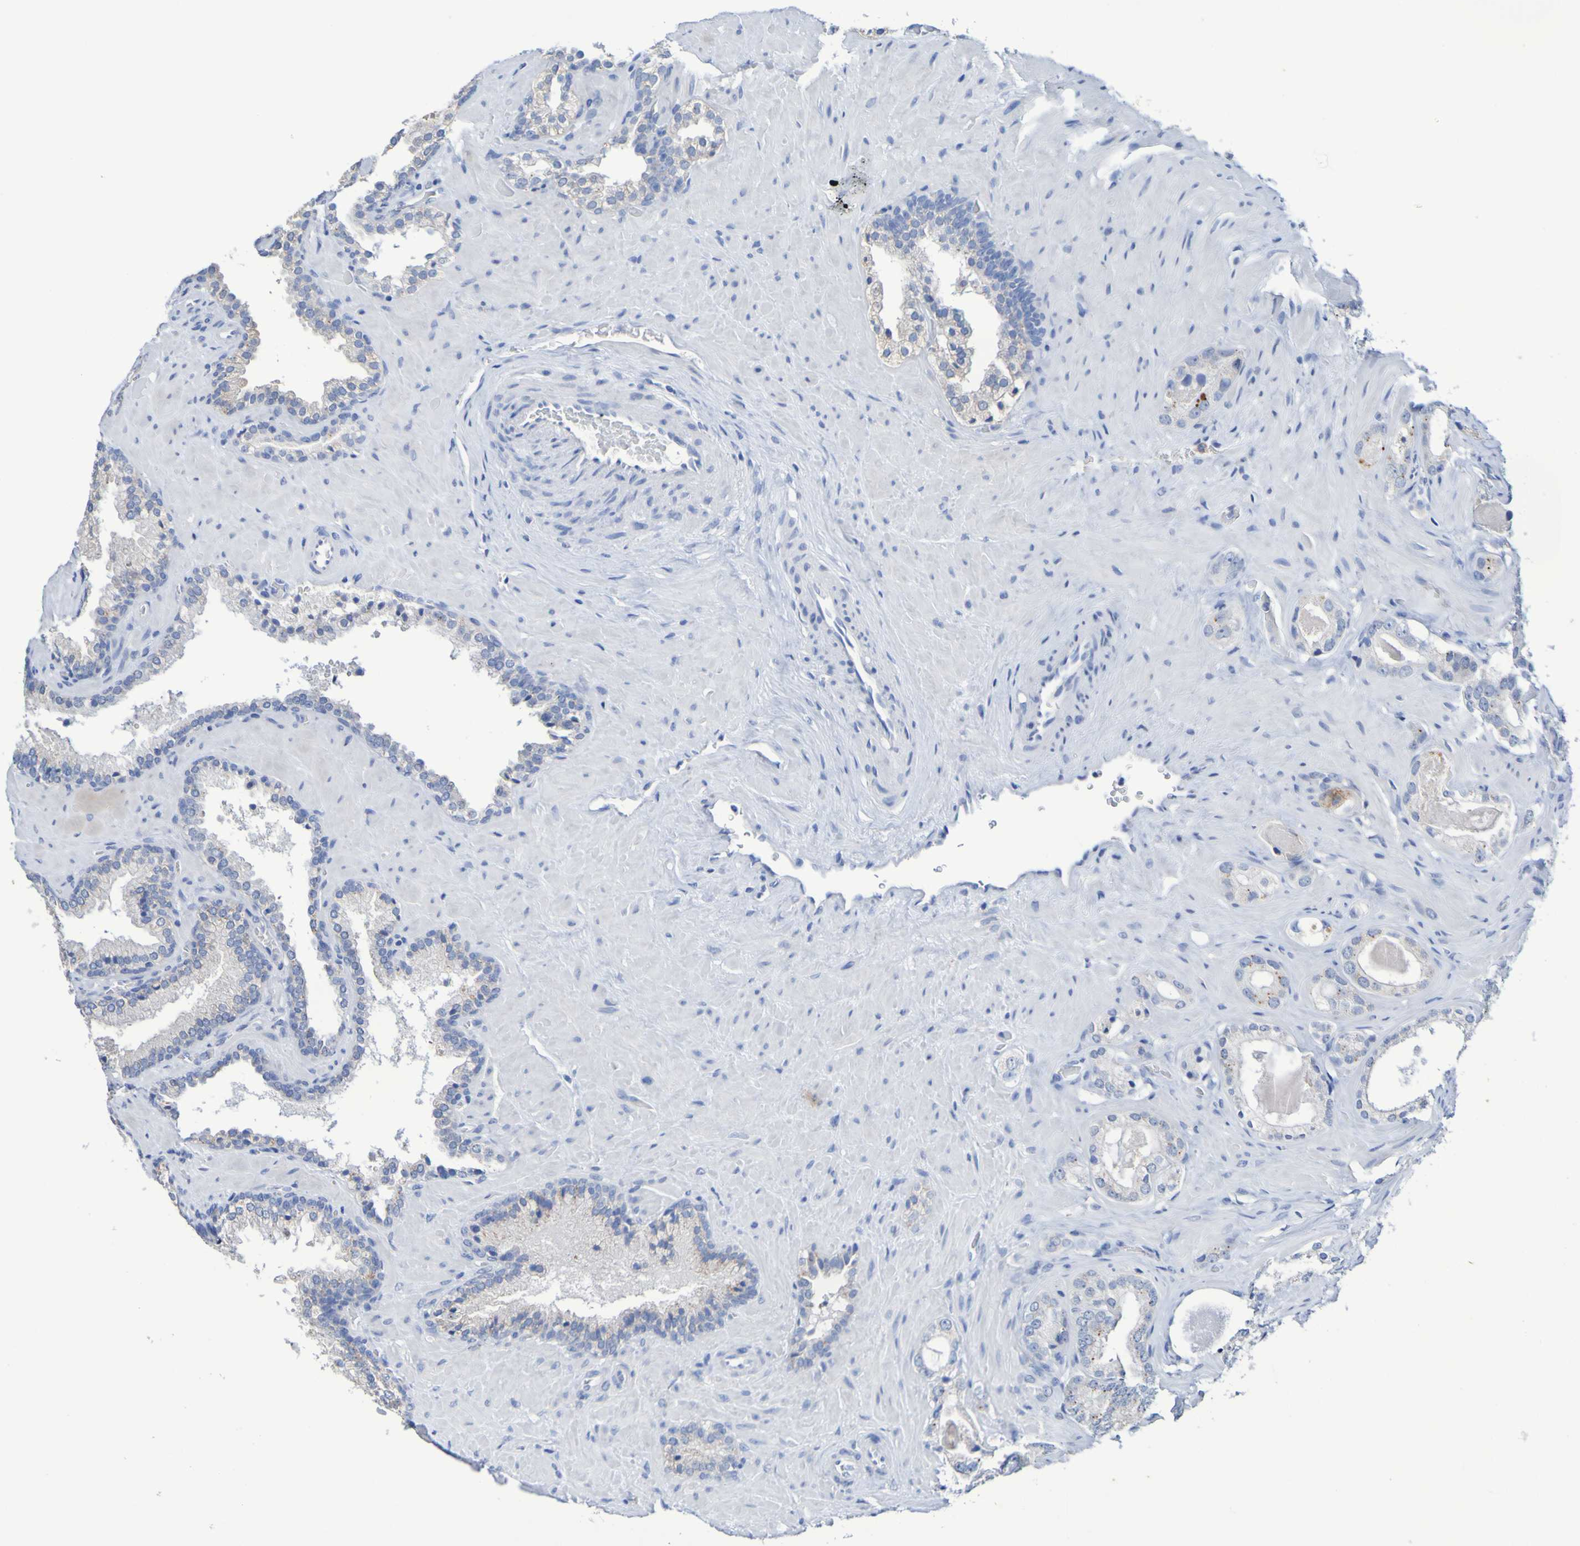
{"staining": {"intensity": "negative", "quantity": "none", "location": "none"}, "tissue": "prostate cancer", "cell_type": "Tumor cells", "image_type": "cancer", "snomed": [{"axis": "morphology", "description": "Adenocarcinoma, High grade"}, {"axis": "topography", "description": "Prostate"}], "caption": "Micrograph shows no protein positivity in tumor cells of high-grade adenocarcinoma (prostate) tissue.", "gene": "SLC3A2", "patient": {"sex": "male", "age": 64}}